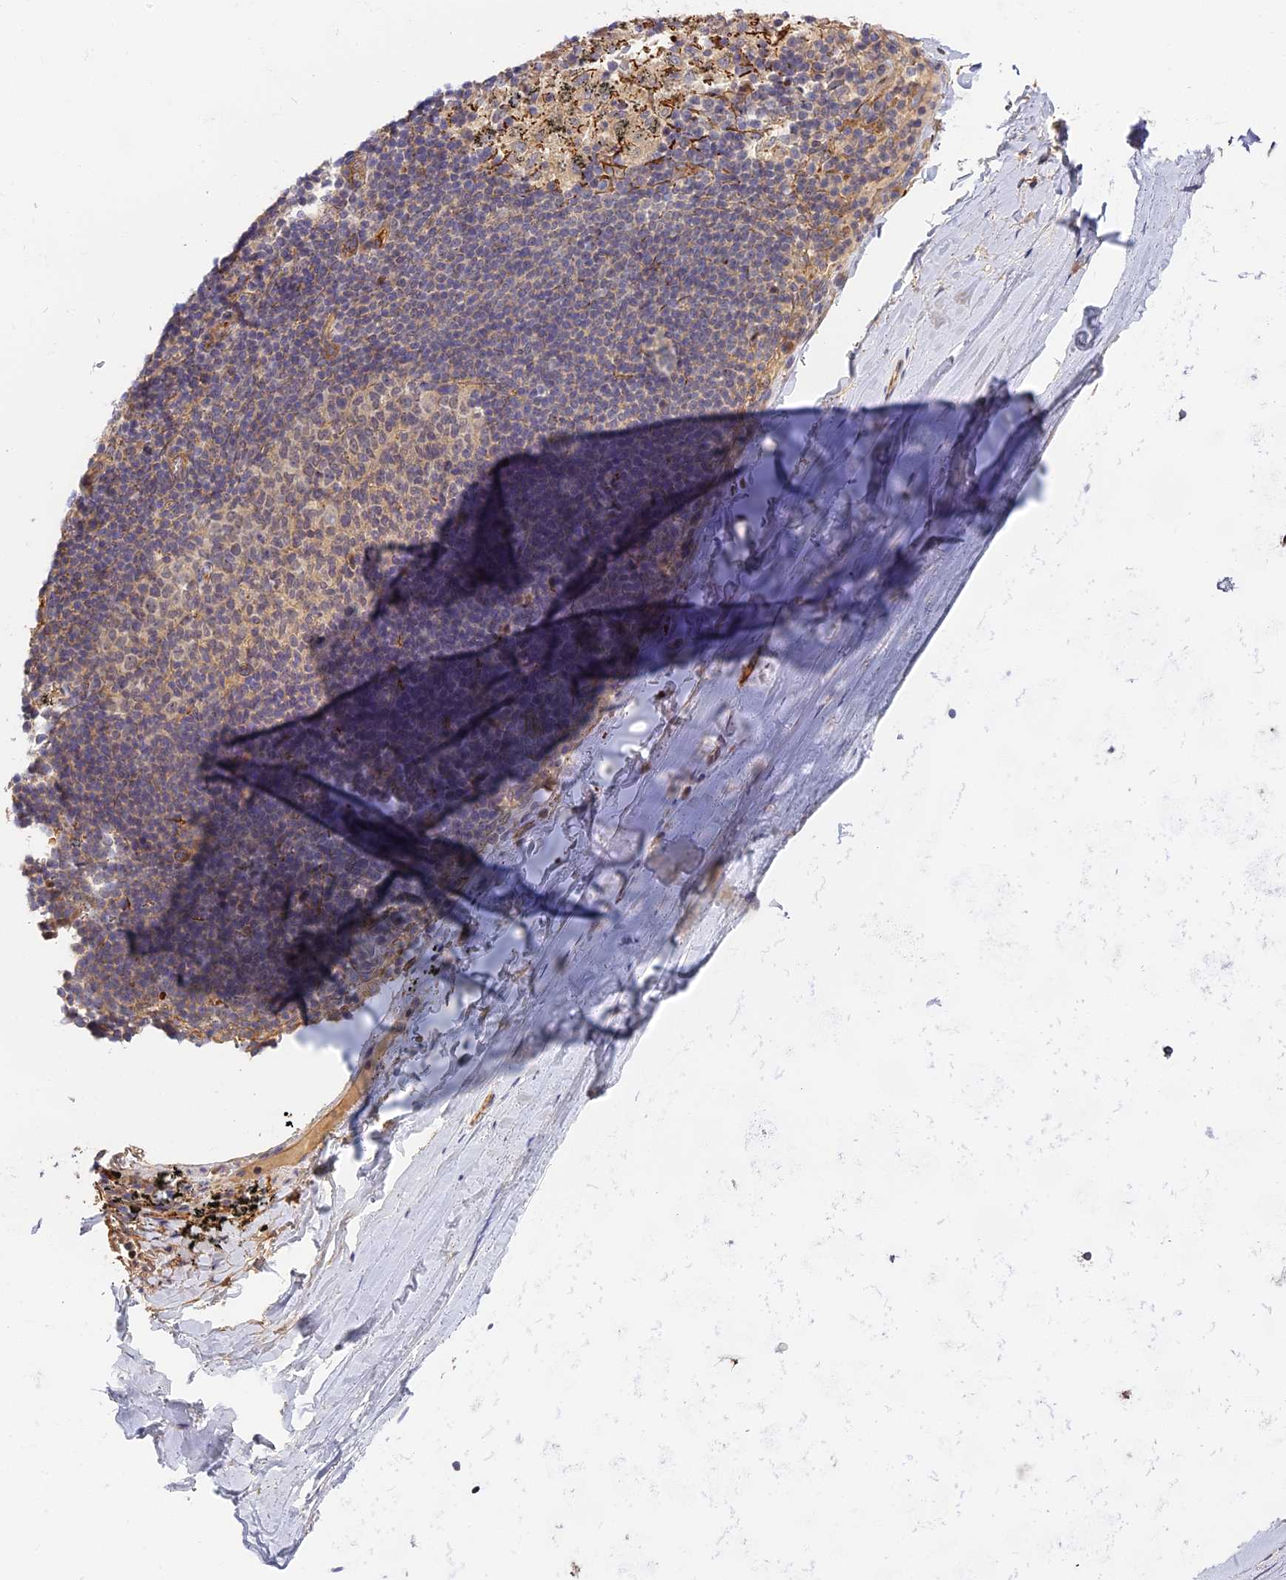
{"staining": {"intensity": "negative", "quantity": "none", "location": "none"}, "tissue": "adipose tissue", "cell_type": "Adipocytes", "image_type": "normal", "snomed": [{"axis": "morphology", "description": "Normal tissue, NOS"}, {"axis": "topography", "description": "Lymph node"}, {"axis": "topography", "description": "Bronchus"}], "caption": "Human adipose tissue stained for a protein using immunohistochemistry (IHC) exhibits no expression in adipocytes.", "gene": "MISP3", "patient": {"sex": "male", "age": 63}}